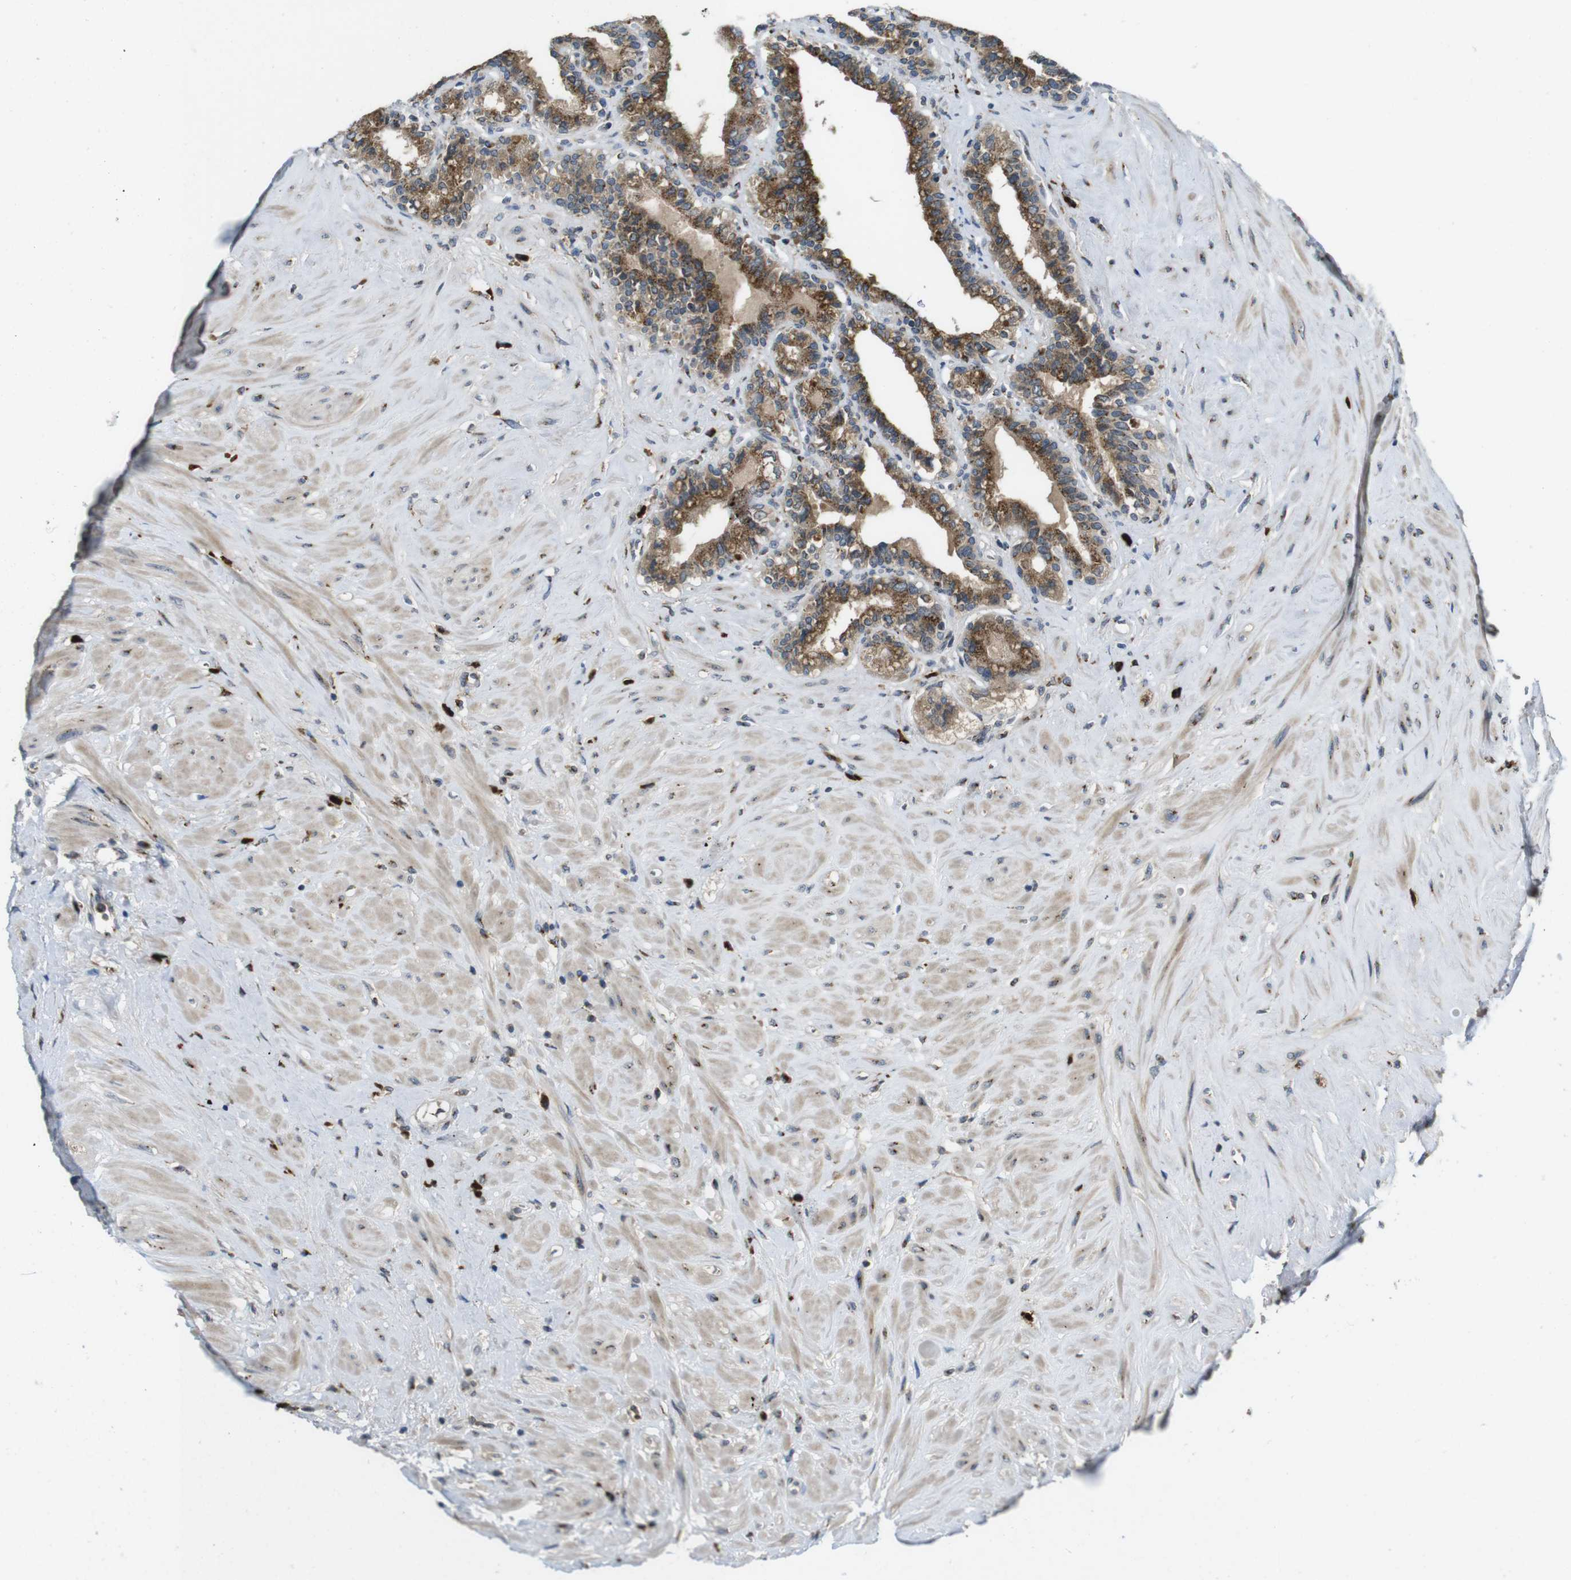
{"staining": {"intensity": "strong", "quantity": ">75%", "location": "cytoplasmic/membranous"}, "tissue": "seminal vesicle", "cell_type": "Glandular cells", "image_type": "normal", "snomed": [{"axis": "morphology", "description": "Normal tissue, NOS"}, {"axis": "topography", "description": "Seminal veicle"}], "caption": "Protein expression analysis of unremarkable seminal vesicle demonstrates strong cytoplasmic/membranous staining in approximately >75% of glandular cells.", "gene": "ZFPL1", "patient": {"sex": "male", "age": 63}}